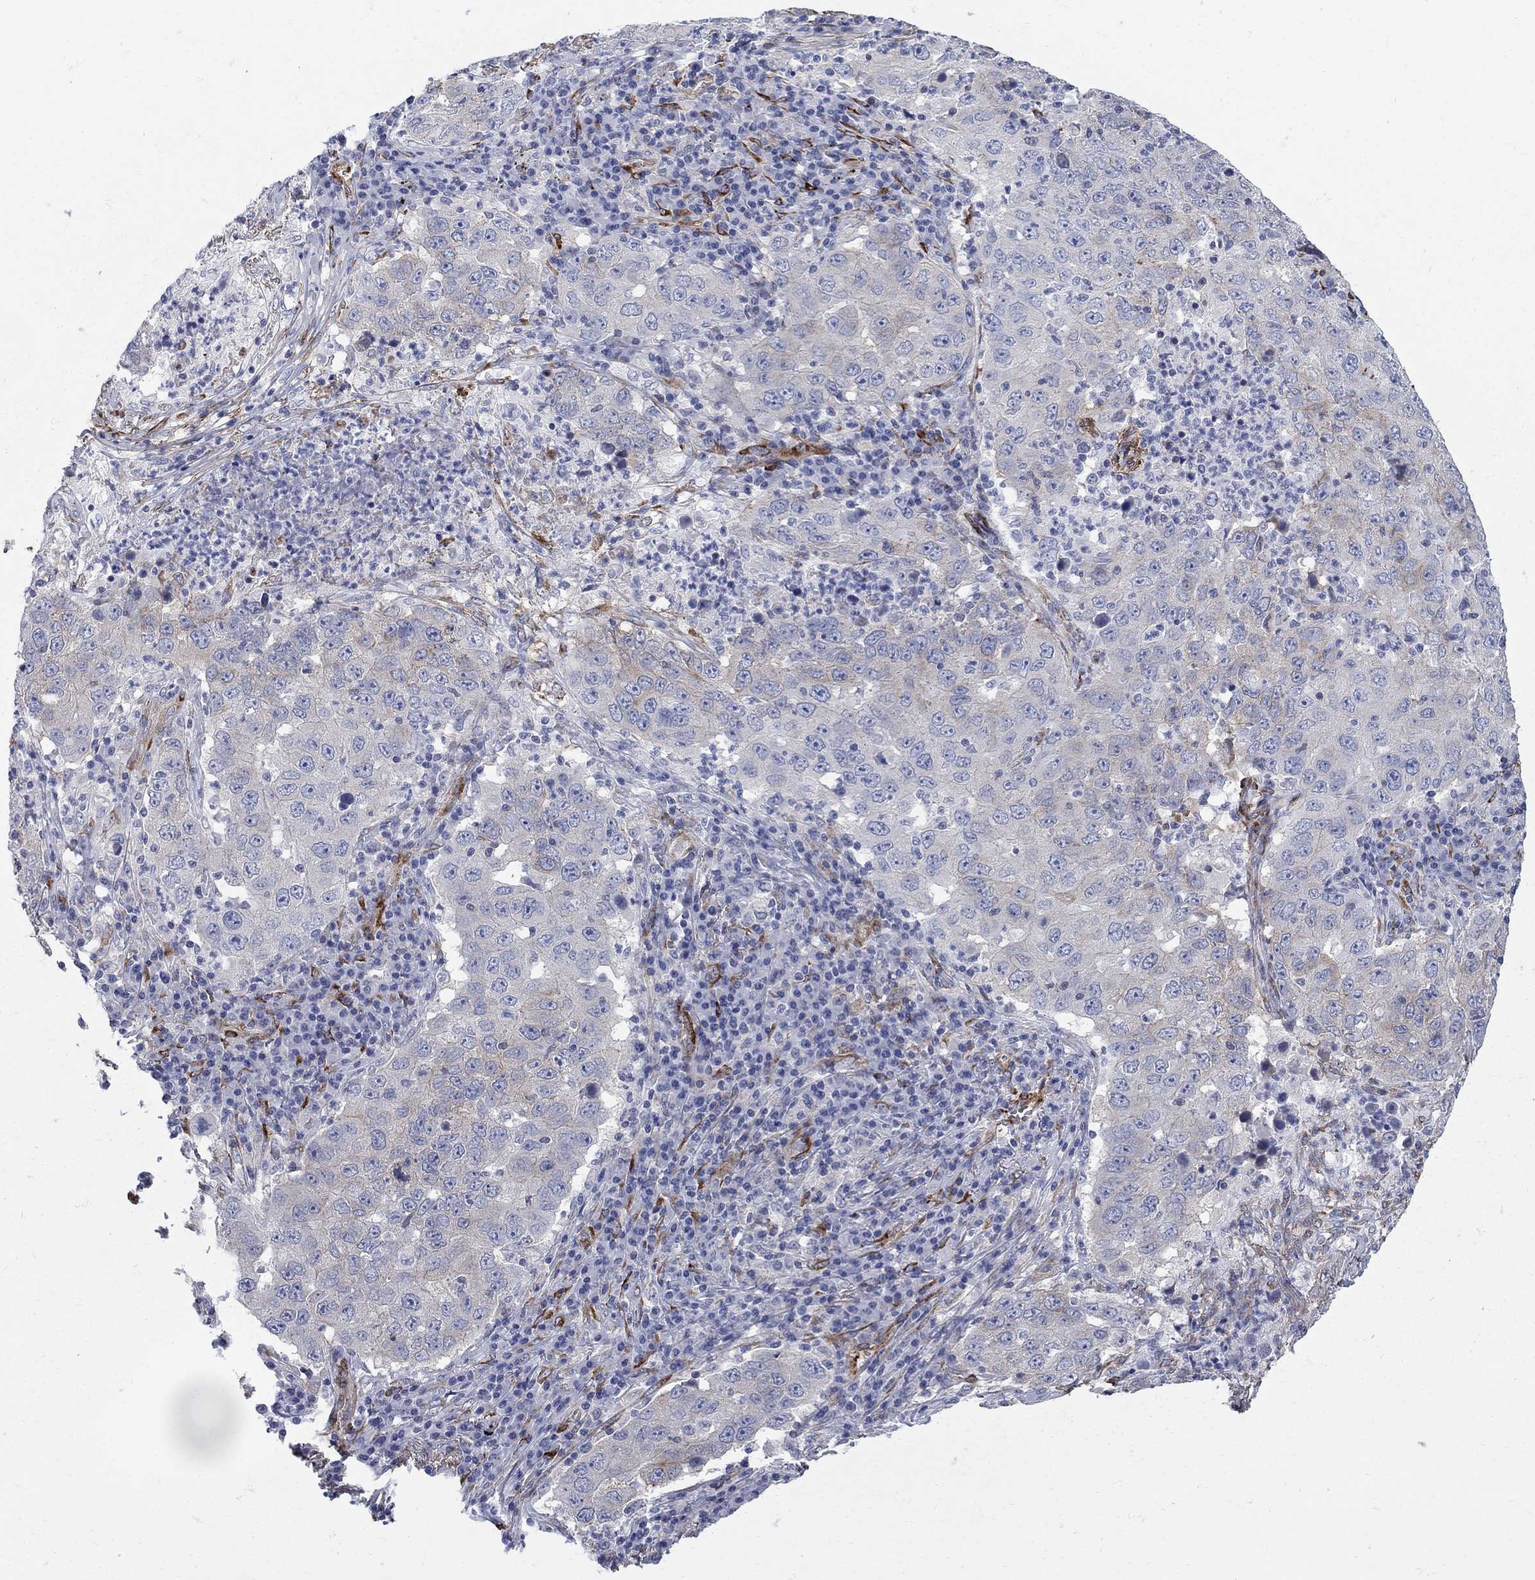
{"staining": {"intensity": "negative", "quantity": "none", "location": "none"}, "tissue": "lung cancer", "cell_type": "Tumor cells", "image_type": "cancer", "snomed": [{"axis": "morphology", "description": "Adenocarcinoma, NOS"}, {"axis": "topography", "description": "Lung"}], "caption": "This is a photomicrograph of IHC staining of lung cancer (adenocarcinoma), which shows no positivity in tumor cells. (DAB immunohistochemistry (IHC) with hematoxylin counter stain).", "gene": "SEPTIN8", "patient": {"sex": "male", "age": 73}}